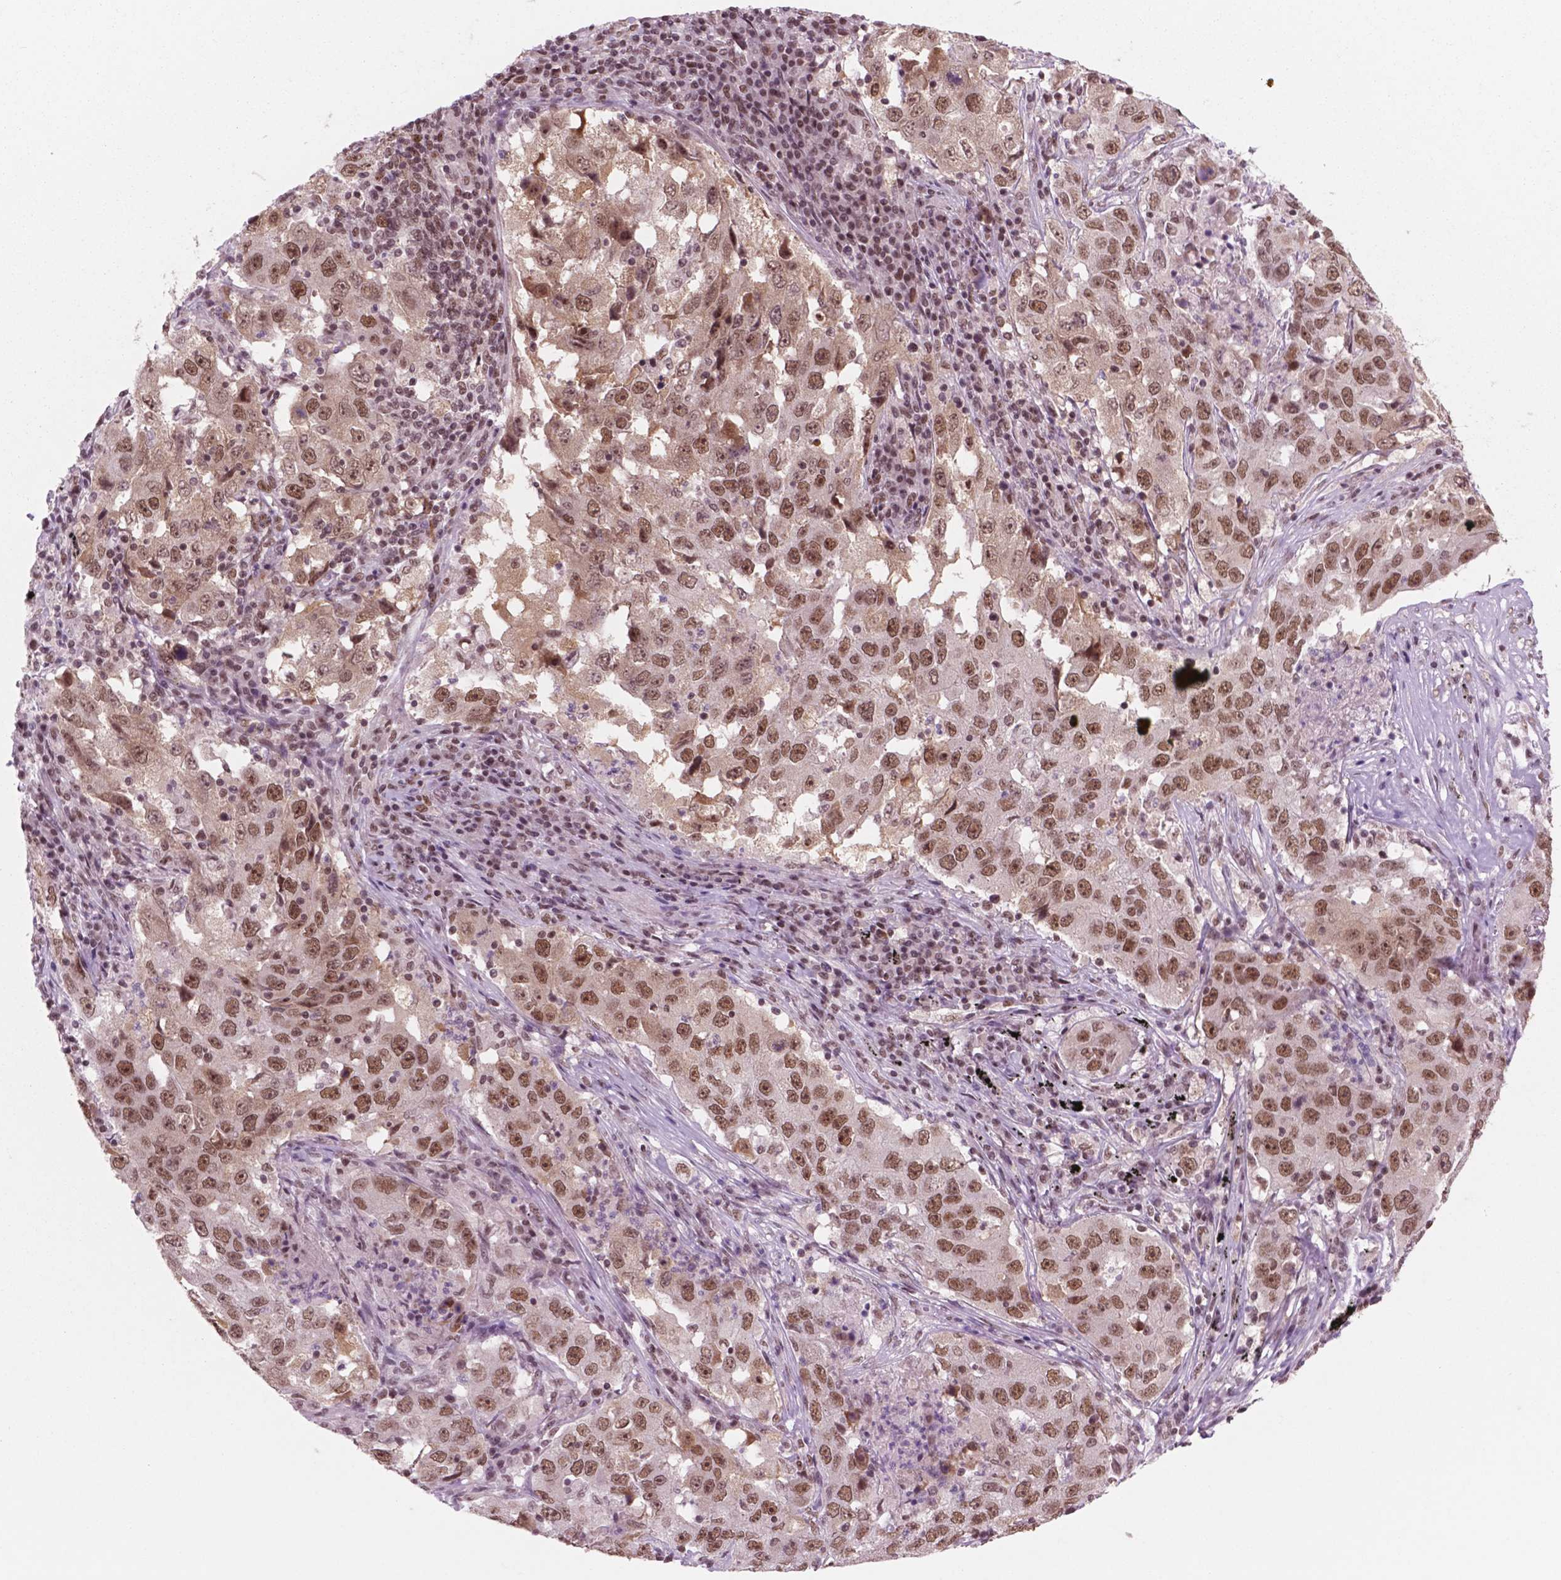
{"staining": {"intensity": "moderate", "quantity": ">75%", "location": "nuclear"}, "tissue": "lung cancer", "cell_type": "Tumor cells", "image_type": "cancer", "snomed": [{"axis": "morphology", "description": "Adenocarcinoma, NOS"}, {"axis": "topography", "description": "Lung"}], "caption": "Human lung adenocarcinoma stained for a protein (brown) shows moderate nuclear positive staining in about >75% of tumor cells.", "gene": "POLR2E", "patient": {"sex": "male", "age": 73}}